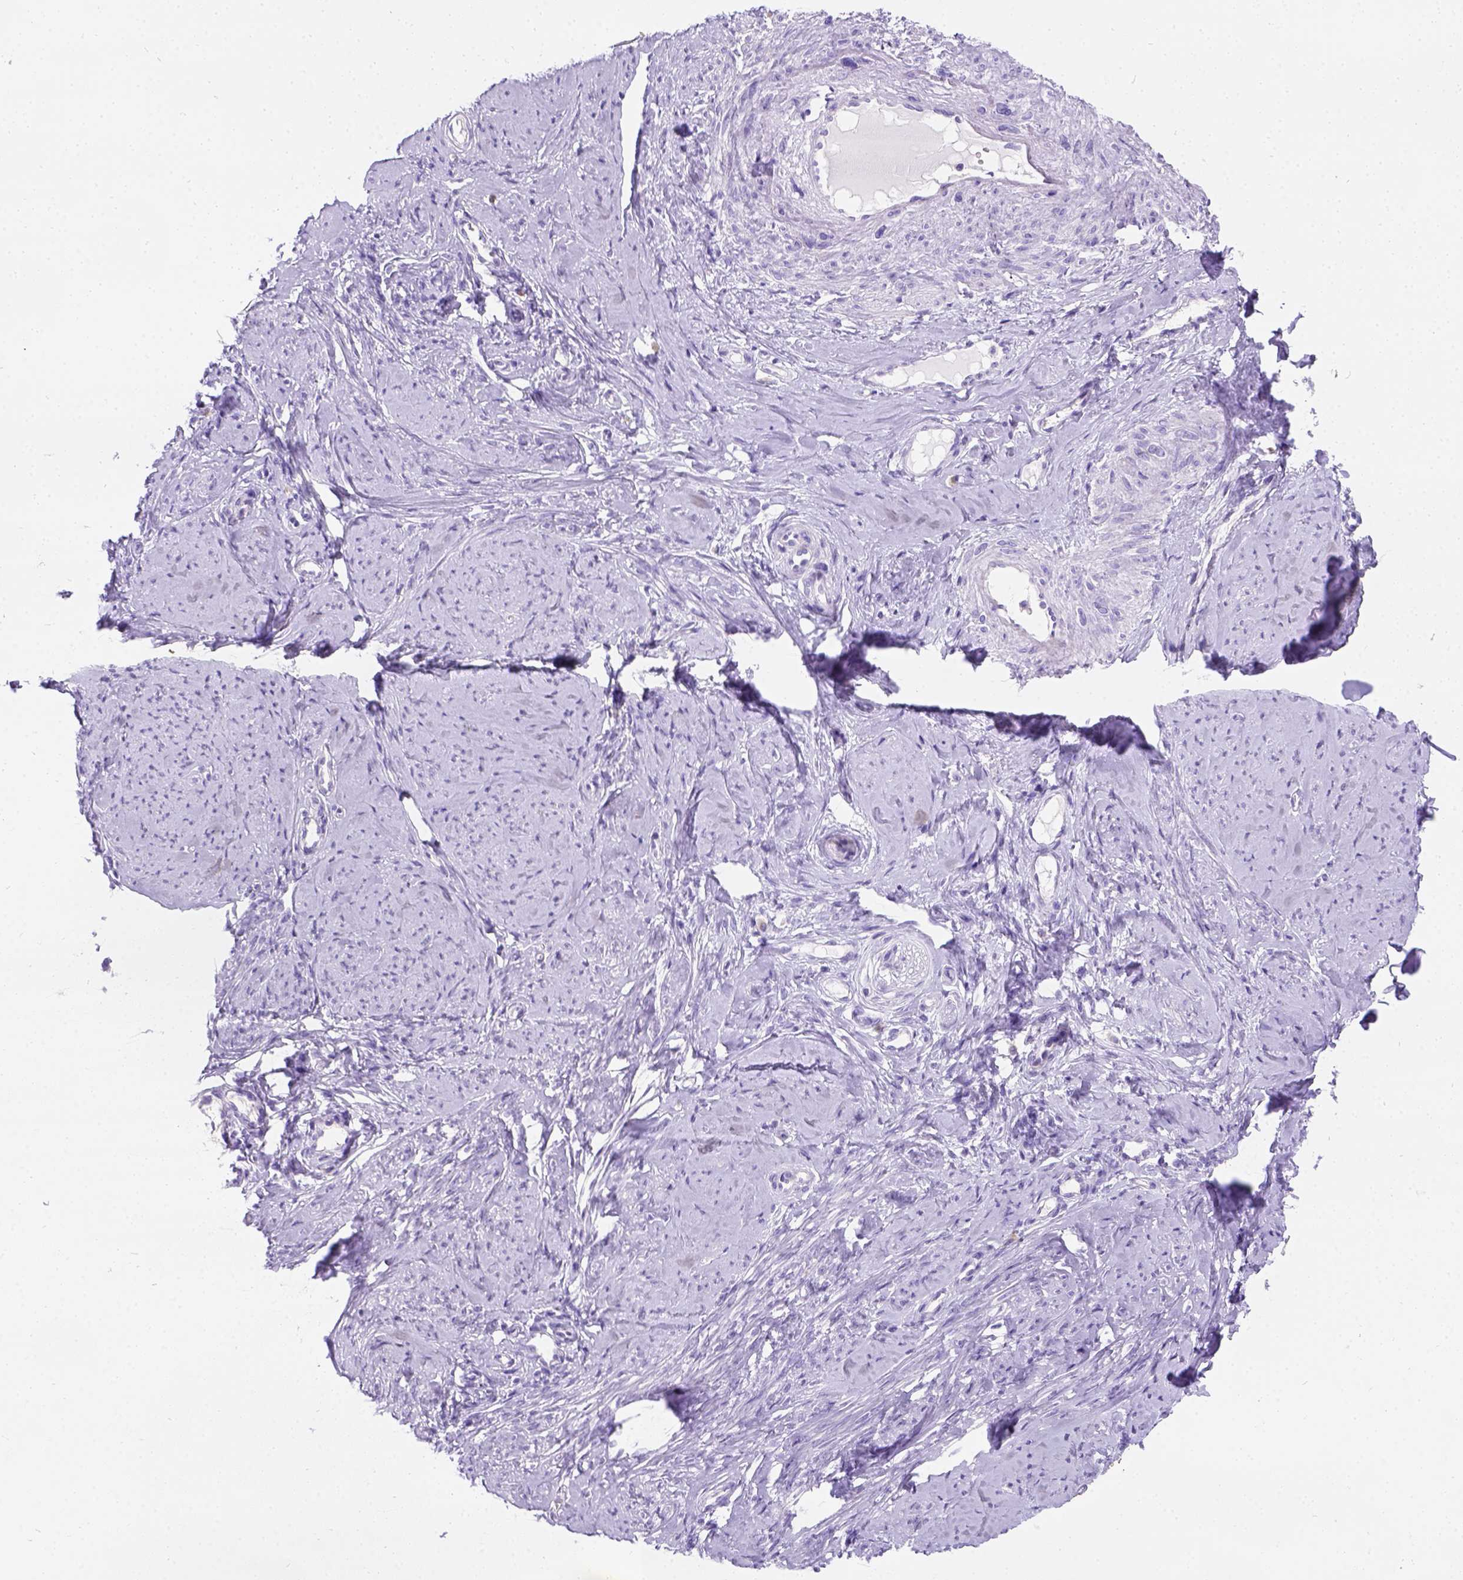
{"staining": {"intensity": "negative", "quantity": "none", "location": "none"}, "tissue": "smooth muscle", "cell_type": "Smooth muscle cells", "image_type": "normal", "snomed": [{"axis": "morphology", "description": "Normal tissue, NOS"}, {"axis": "topography", "description": "Smooth muscle"}], "caption": "Smooth muscle cells show no significant positivity in unremarkable smooth muscle.", "gene": "PHF7", "patient": {"sex": "female", "age": 48}}